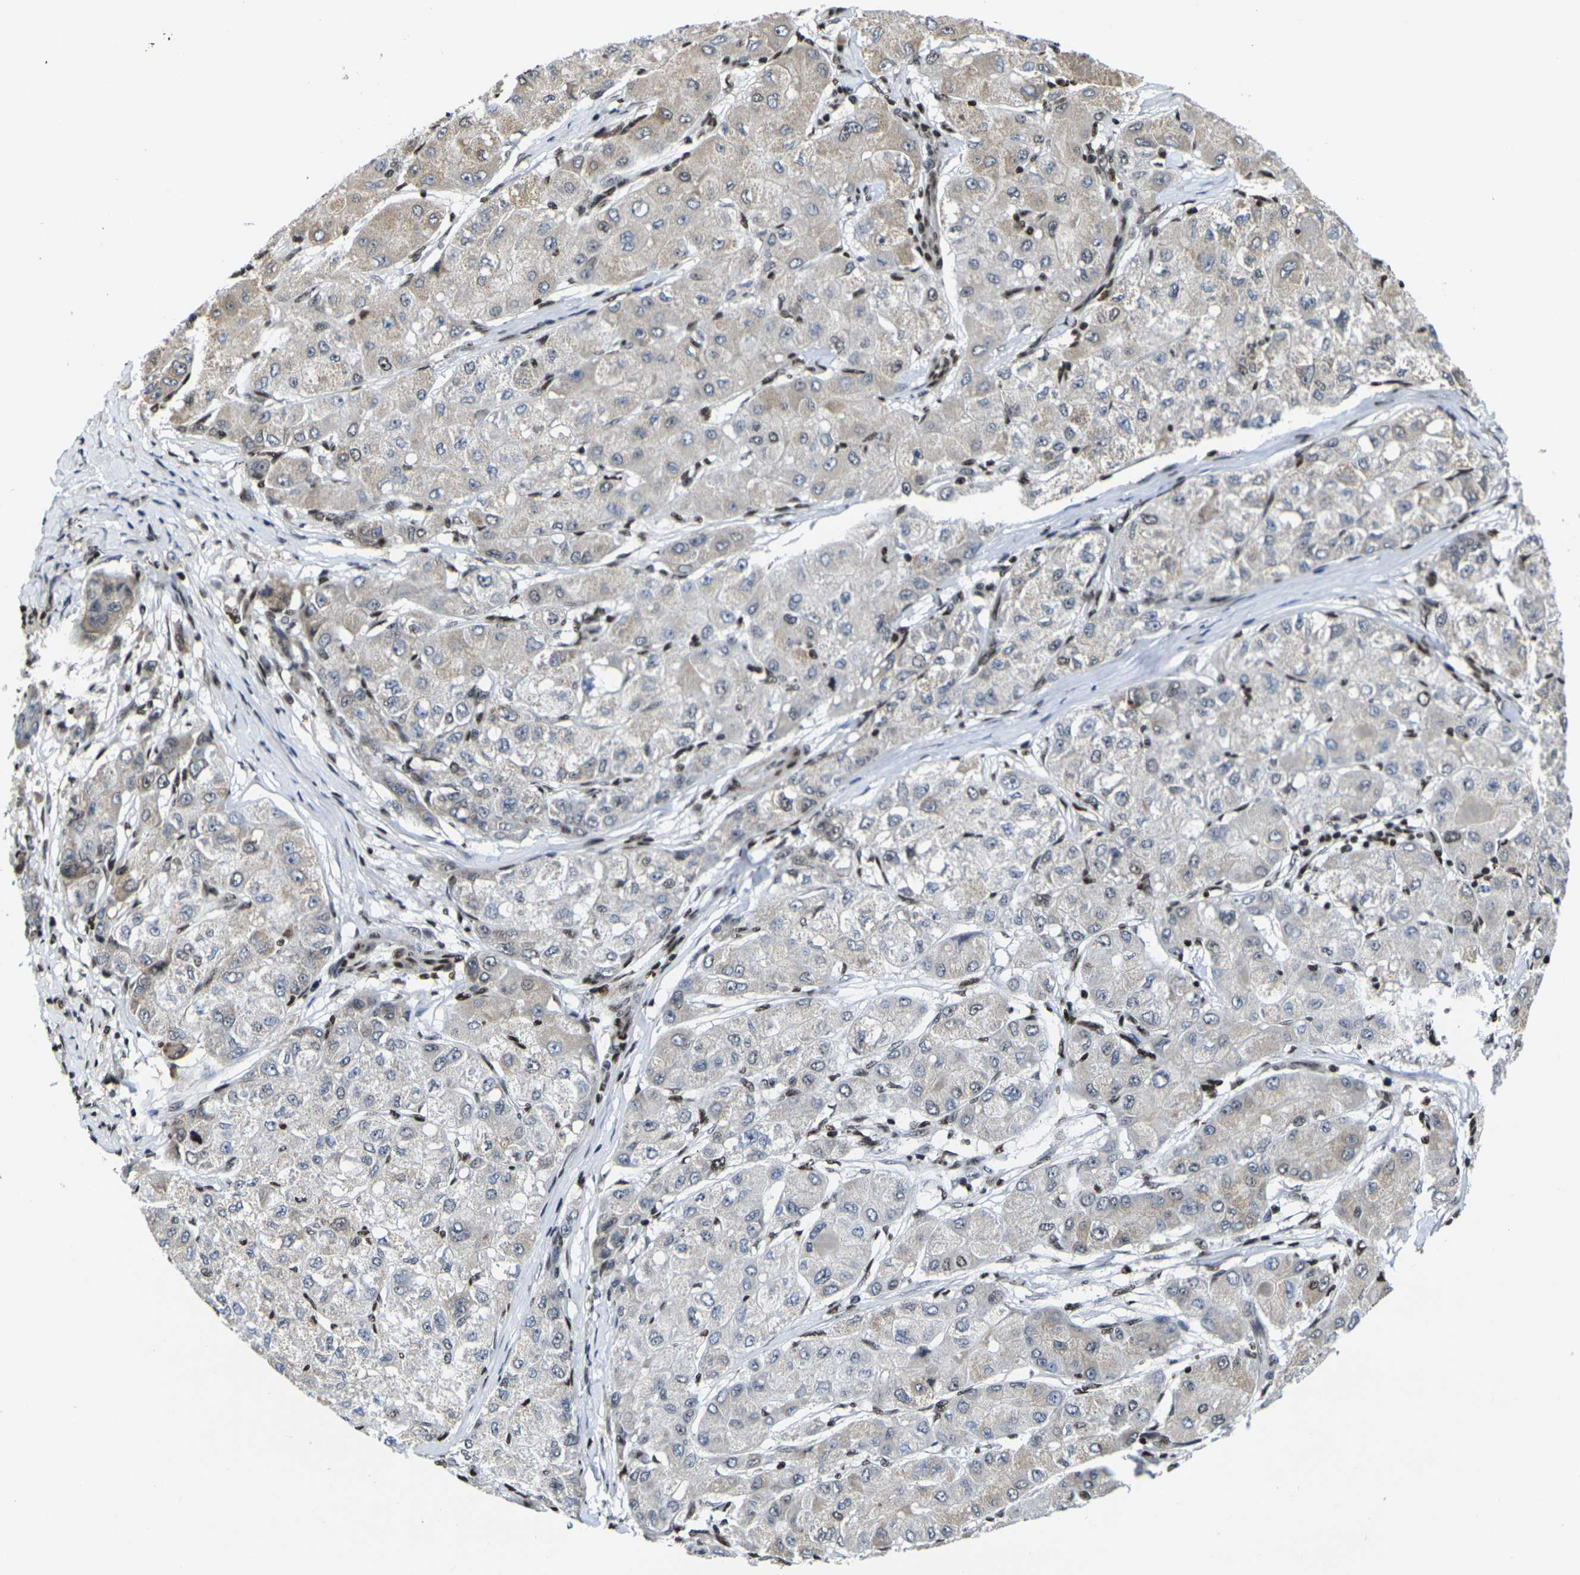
{"staining": {"intensity": "weak", "quantity": "<25%", "location": "cytoplasmic/membranous"}, "tissue": "liver cancer", "cell_type": "Tumor cells", "image_type": "cancer", "snomed": [{"axis": "morphology", "description": "Carcinoma, Hepatocellular, NOS"}, {"axis": "topography", "description": "Liver"}], "caption": "Hepatocellular carcinoma (liver) stained for a protein using immunohistochemistry demonstrates no expression tumor cells.", "gene": "H1-10", "patient": {"sex": "male", "age": 80}}